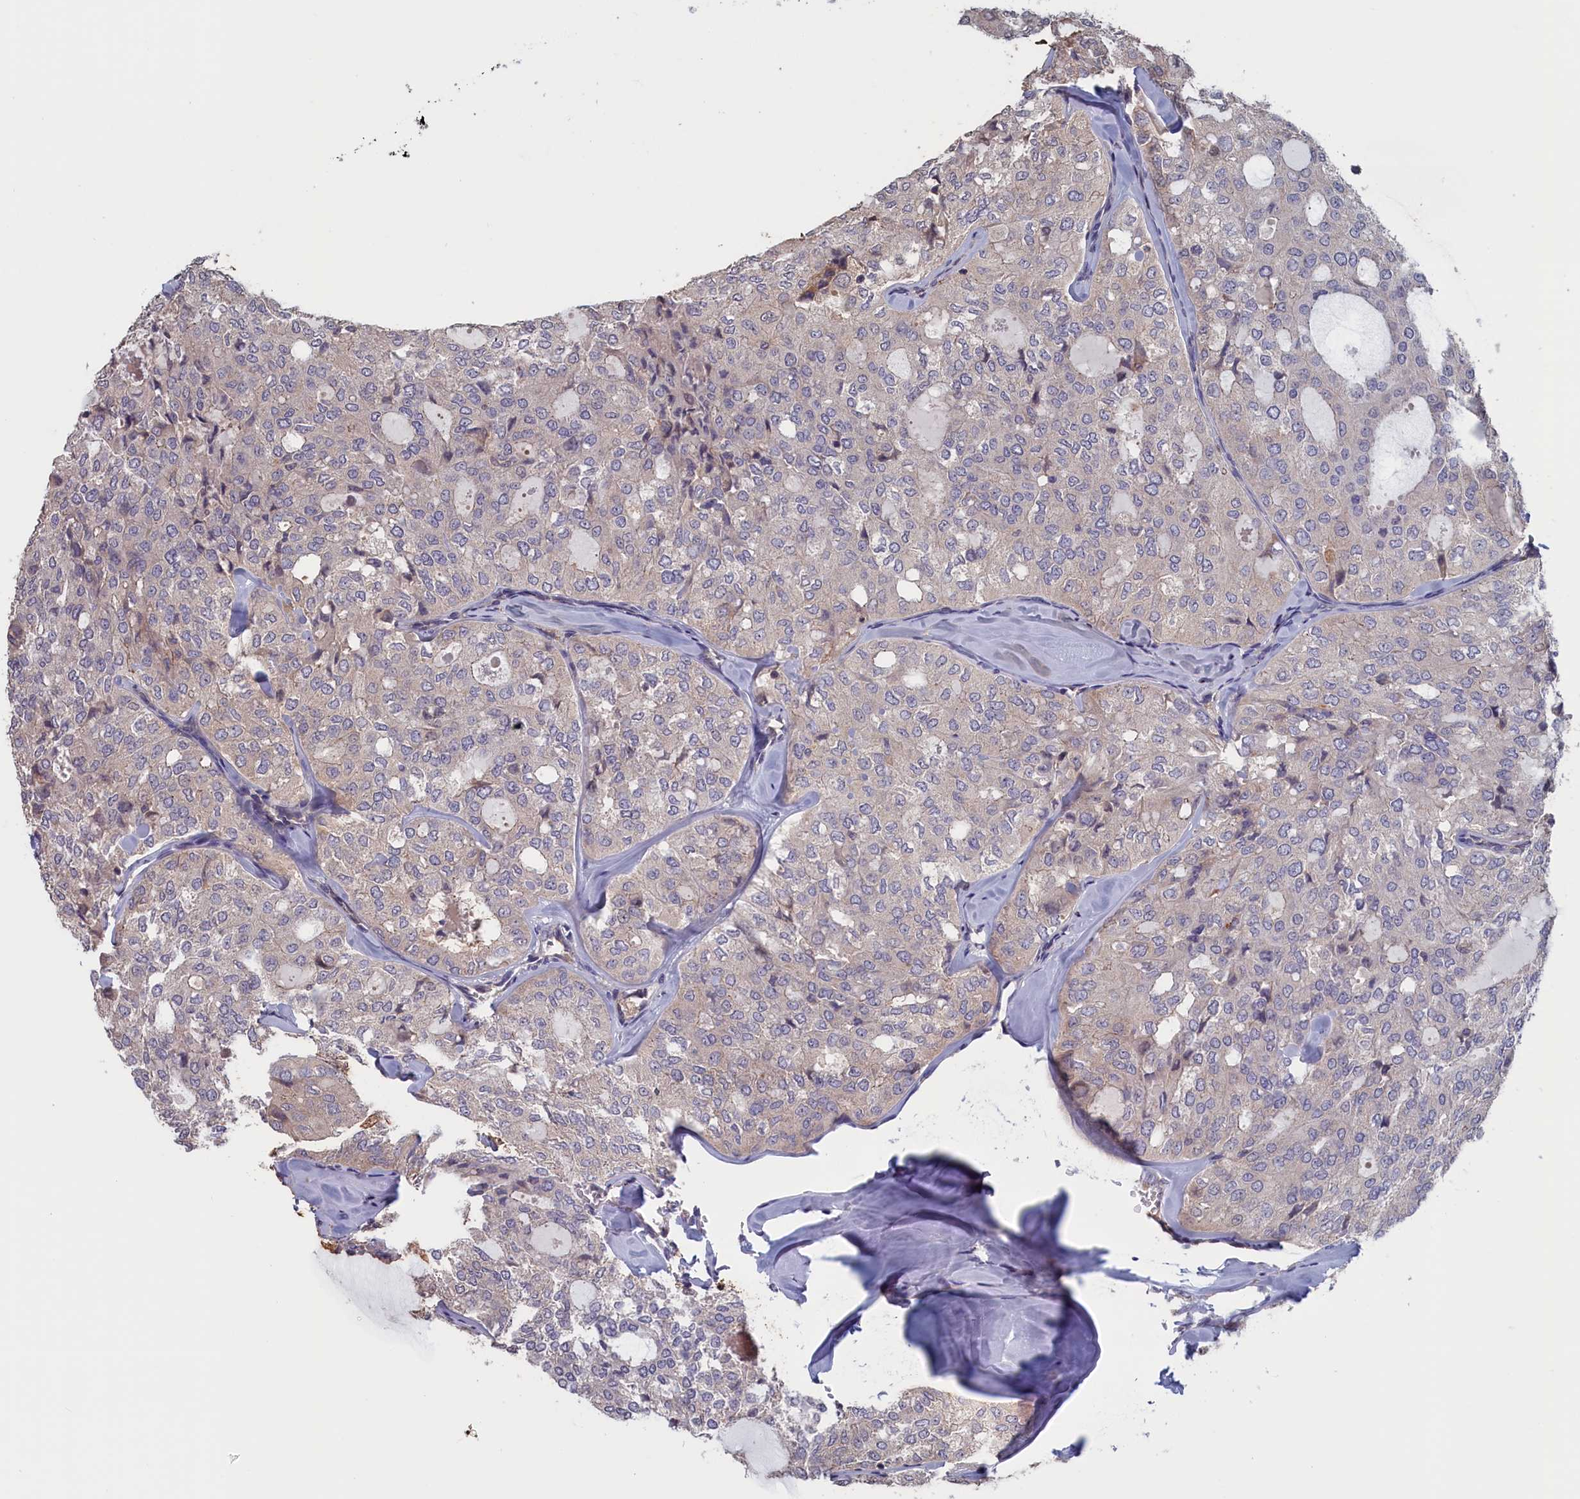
{"staining": {"intensity": "weak", "quantity": "<25%", "location": "cytoplasmic/membranous"}, "tissue": "thyroid cancer", "cell_type": "Tumor cells", "image_type": "cancer", "snomed": [{"axis": "morphology", "description": "Follicular adenoma carcinoma, NOS"}, {"axis": "topography", "description": "Thyroid gland"}], "caption": "DAB (3,3'-diaminobenzidine) immunohistochemical staining of human thyroid follicular adenoma carcinoma shows no significant expression in tumor cells.", "gene": "CACTIN", "patient": {"sex": "male", "age": 75}}